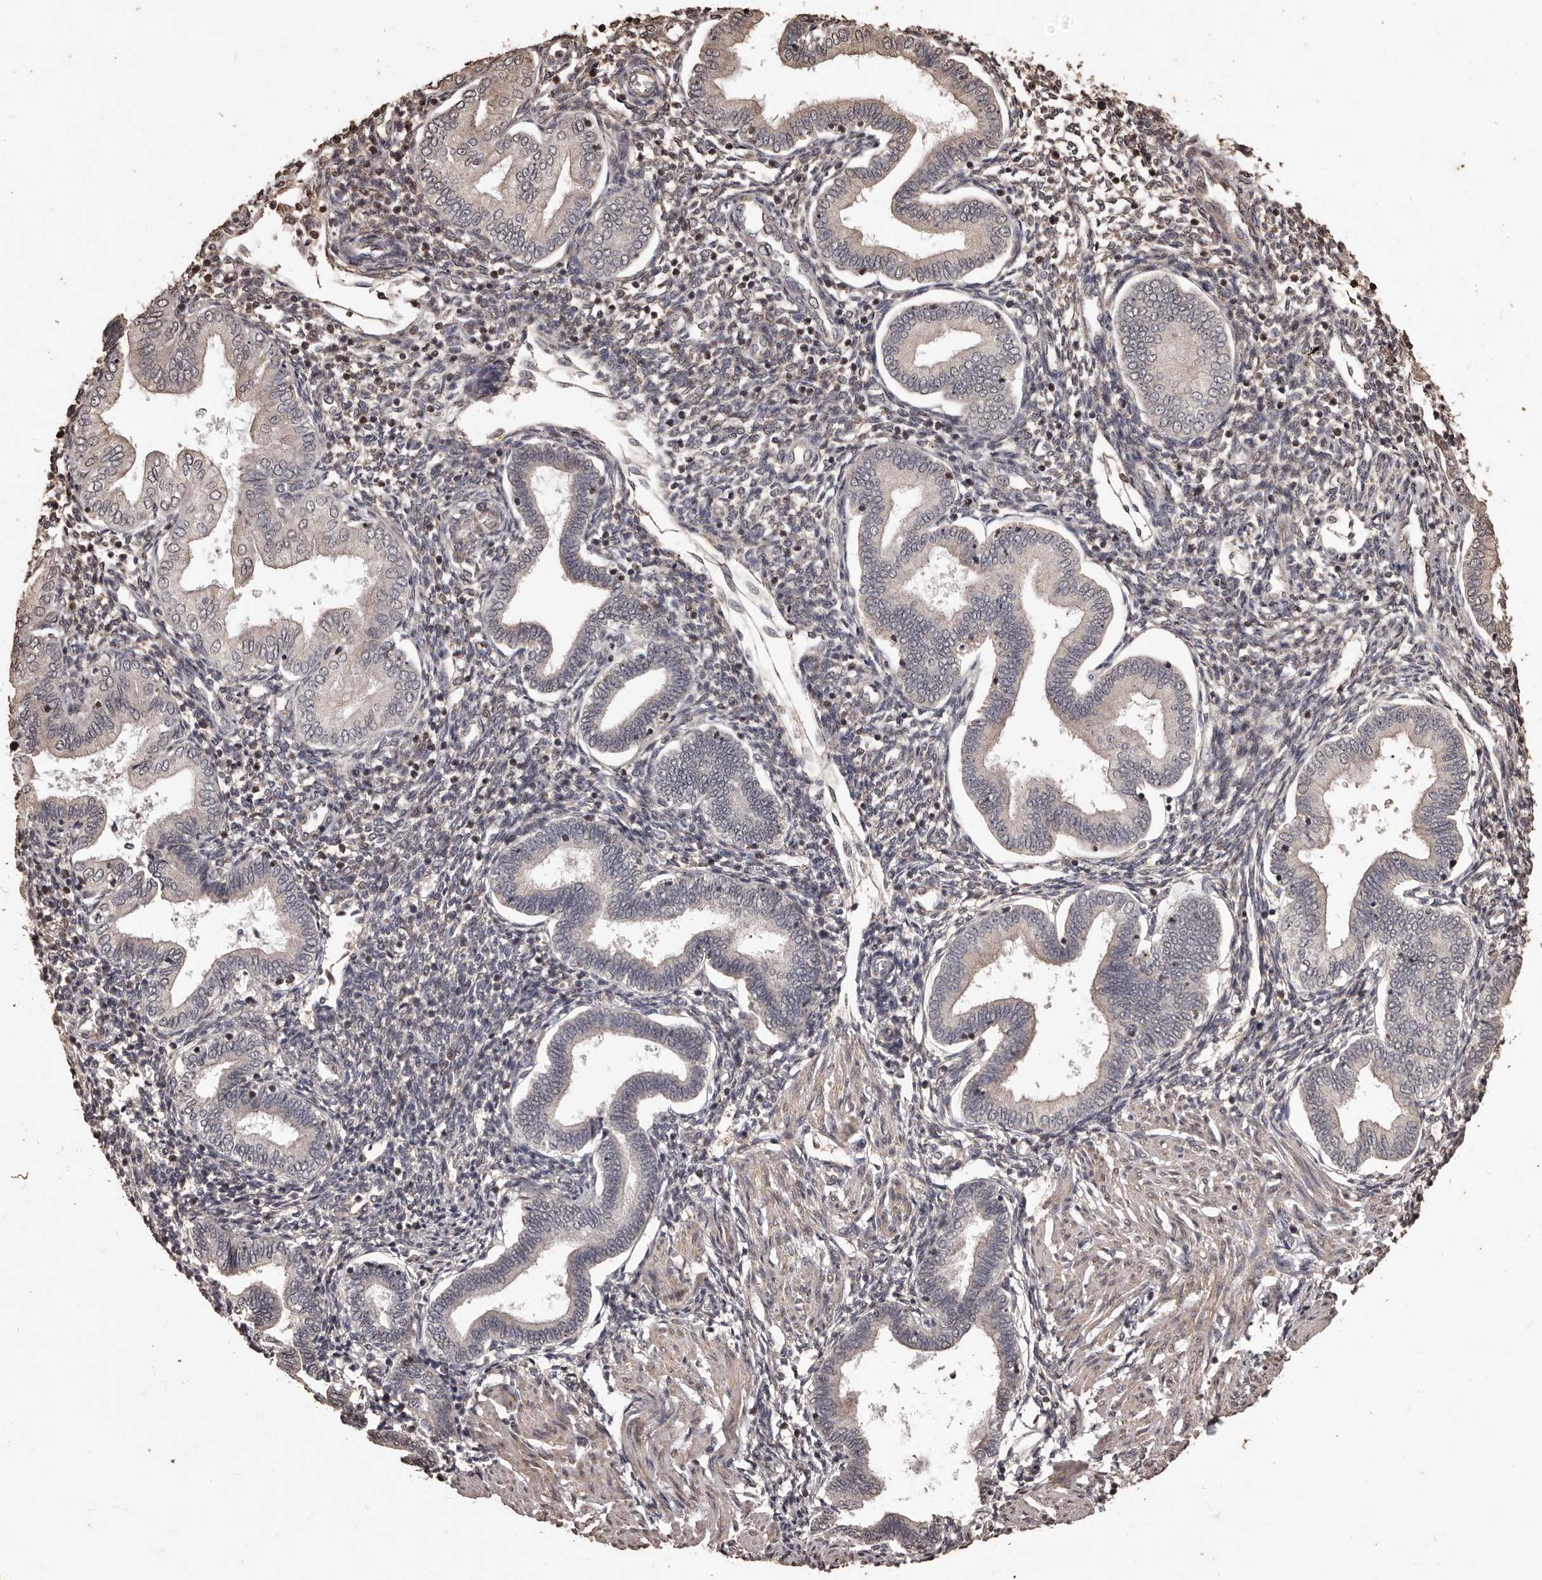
{"staining": {"intensity": "negative", "quantity": "none", "location": "none"}, "tissue": "endometrium", "cell_type": "Cells in endometrial stroma", "image_type": "normal", "snomed": [{"axis": "morphology", "description": "Normal tissue, NOS"}, {"axis": "topography", "description": "Endometrium"}], "caption": "IHC histopathology image of normal endometrium: human endometrium stained with DAB exhibits no significant protein staining in cells in endometrial stroma.", "gene": "NAV1", "patient": {"sex": "female", "age": 53}}